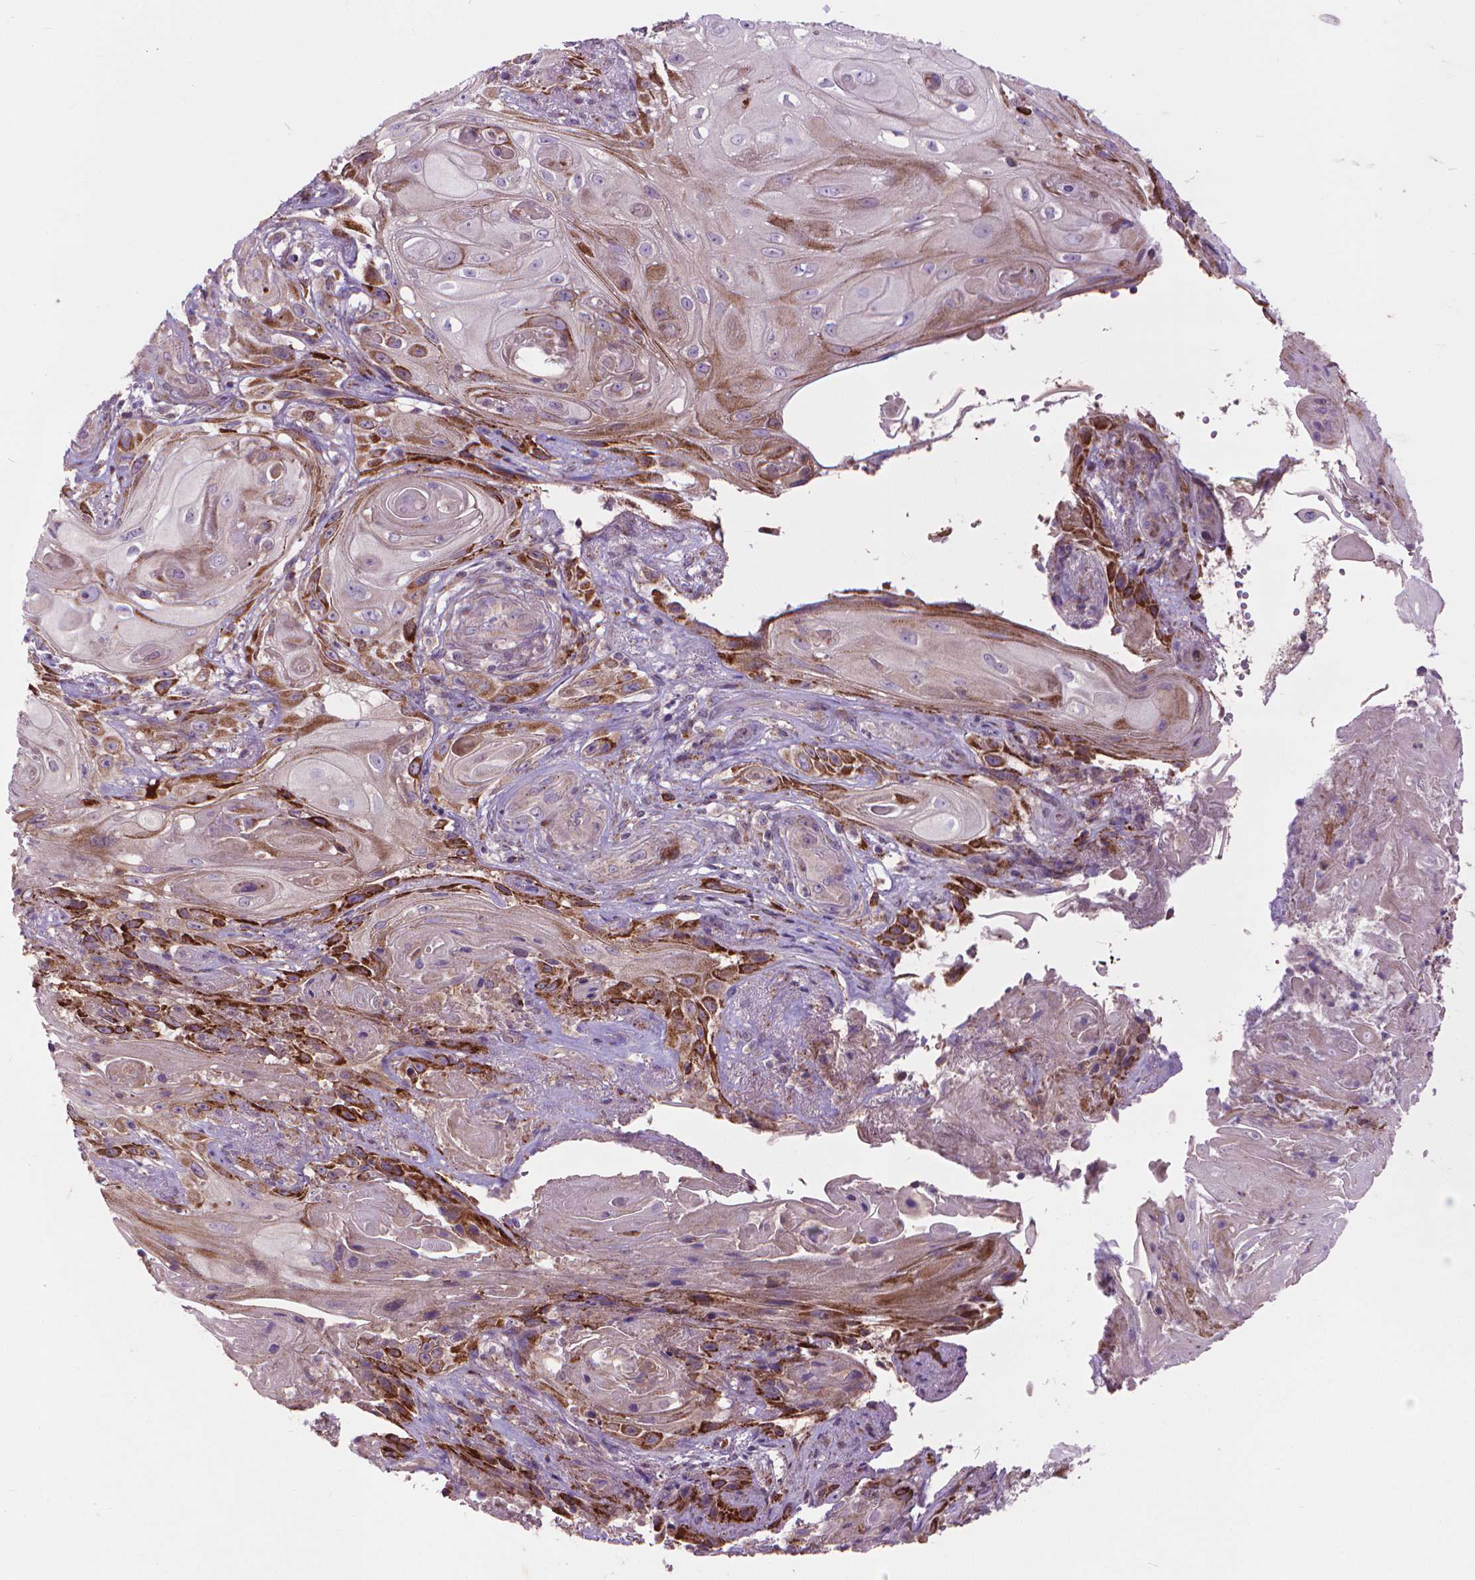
{"staining": {"intensity": "moderate", "quantity": "<25%", "location": "cytoplasmic/membranous"}, "tissue": "skin cancer", "cell_type": "Tumor cells", "image_type": "cancer", "snomed": [{"axis": "morphology", "description": "Squamous cell carcinoma, NOS"}, {"axis": "topography", "description": "Skin"}], "caption": "Immunohistochemistry (DAB (3,3'-diaminobenzidine)) staining of skin squamous cell carcinoma shows moderate cytoplasmic/membranous protein positivity in approximately <25% of tumor cells. The protein of interest is shown in brown color, while the nuclei are stained blue.", "gene": "MYH14", "patient": {"sex": "male", "age": 62}}